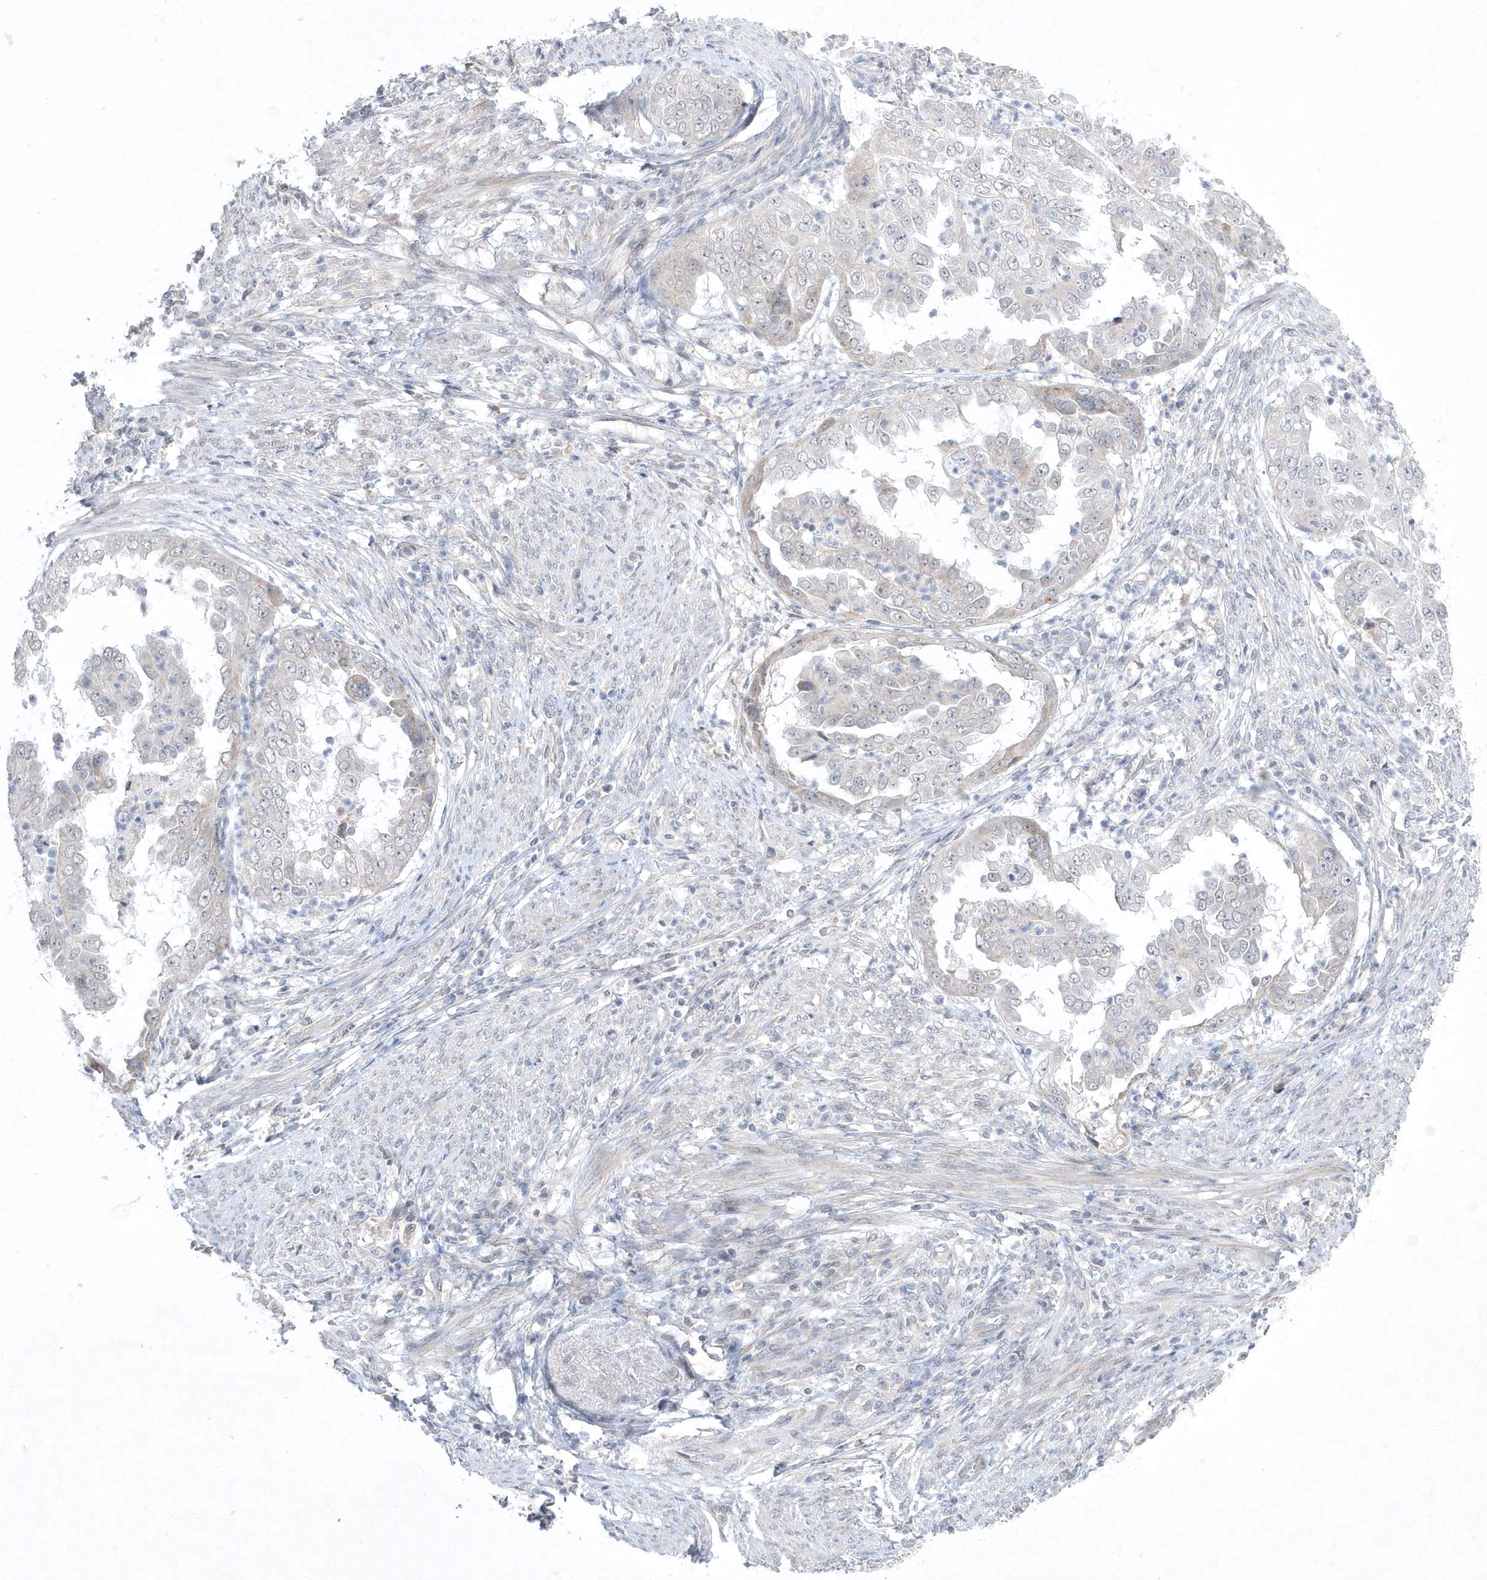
{"staining": {"intensity": "negative", "quantity": "none", "location": "none"}, "tissue": "endometrial cancer", "cell_type": "Tumor cells", "image_type": "cancer", "snomed": [{"axis": "morphology", "description": "Adenocarcinoma, NOS"}, {"axis": "topography", "description": "Endometrium"}], "caption": "This is a histopathology image of immunohistochemistry (IHC) staining of endometrial cancer (adenocarcinoma), which shows no positivity in tumor cells. (IHC, brightfield microscopy, high magnification).", "gene": "ZC3H12D", "patient": {"sex": "female", "age": 85}}